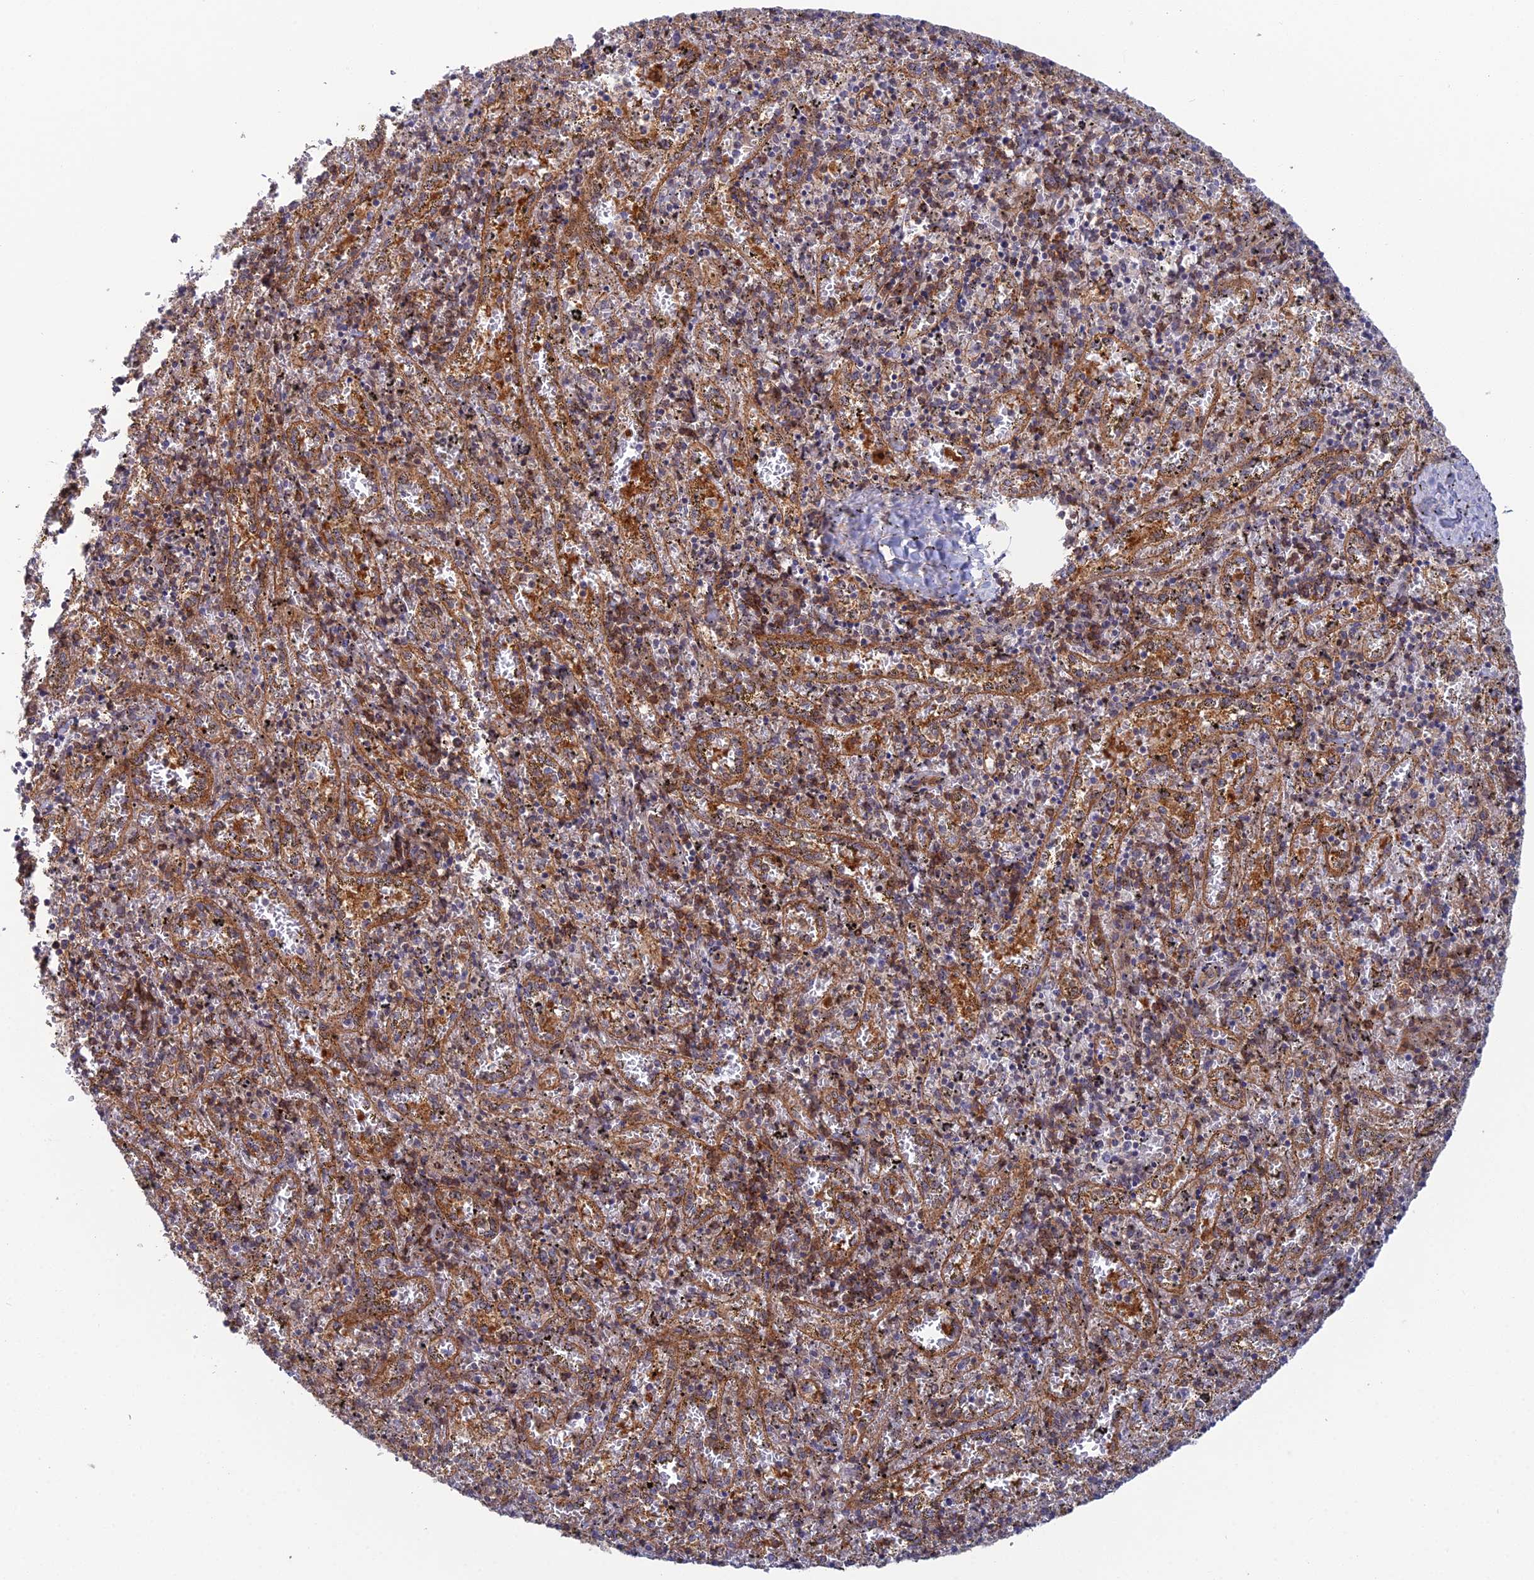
{"staining": {"intensity": "weak", "quantity": "<25%", "location": "cytoplasmic/membranous"}, "tissue": "spleen", "cell_type": "Cells in red pulp", "image_type": "normal", "snomed": [{"axis": "morphology", "description": "Normal tissue, NOS"}, {"axis": "topography", "description": "Spleen"}], "caption": "IHC micrograph of normal human spleen stained for a protein (brown), which shows no expression in cells in red pulp. (DAB IHC with hematoxylin counter stain).", "gene": "ABHD1", "patient": {"sex": "male", "age": 11}}